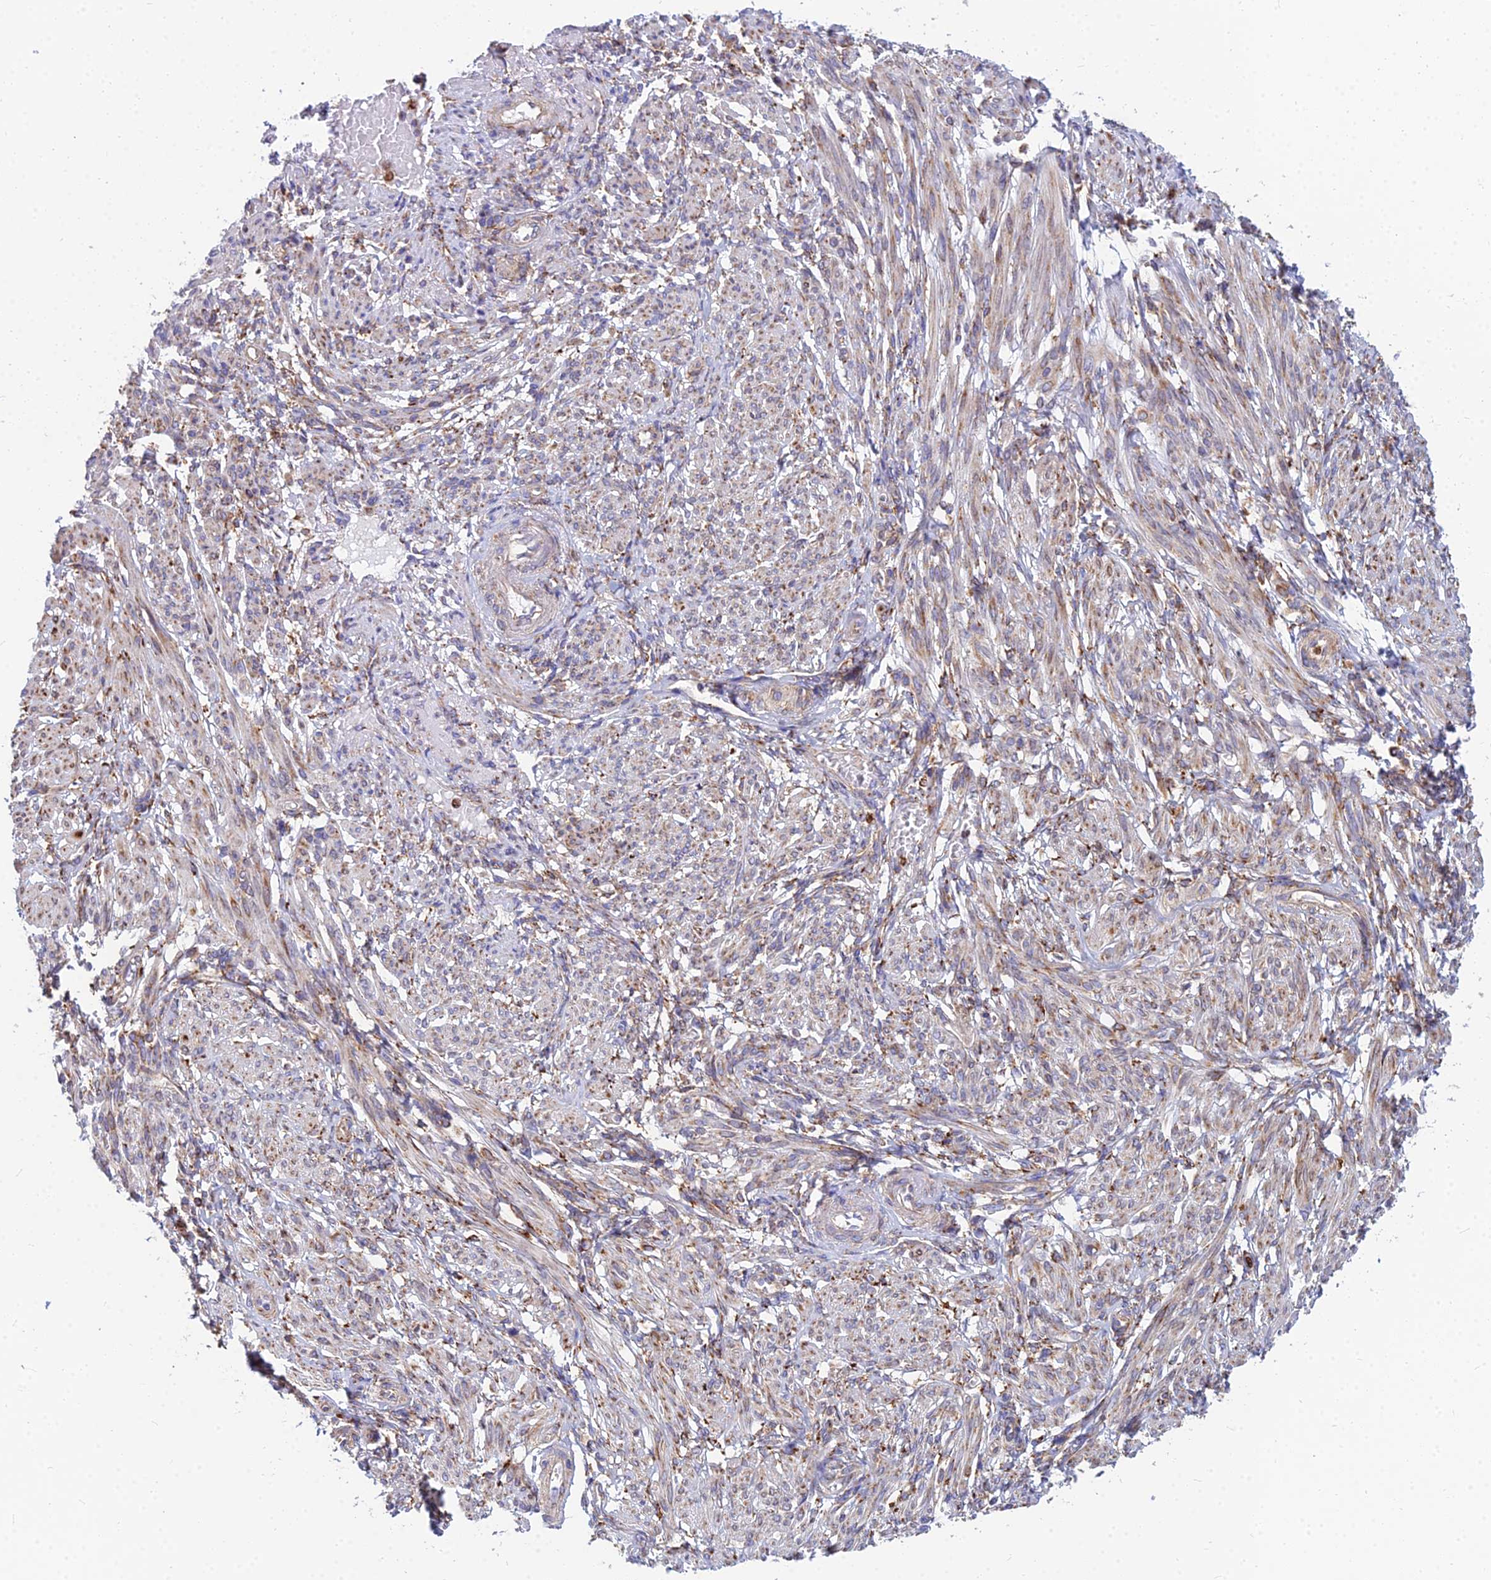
{"staining": {"intensity": "weak", "quantity": "25%-75%", "location": "cytoplasmic/membranous"}, "tissue": "smooth muscle", "cell_type": "Smooth muscle cells", "image_type": "normal", "snomed": [{"axis": "morphology", "description": "Normal tissue, NOS"}, {"axis": "topography", "description": "Smooth muscle"}], "caption": "Immunohistochemical staining of normal human smooth muscle demonstrates weak cytoplasmic/membranous protein staining in about 25%-75% of smooth muscle cells.", "gene": "CCT6A", "patient": {"sex": "female", "age": 39}}